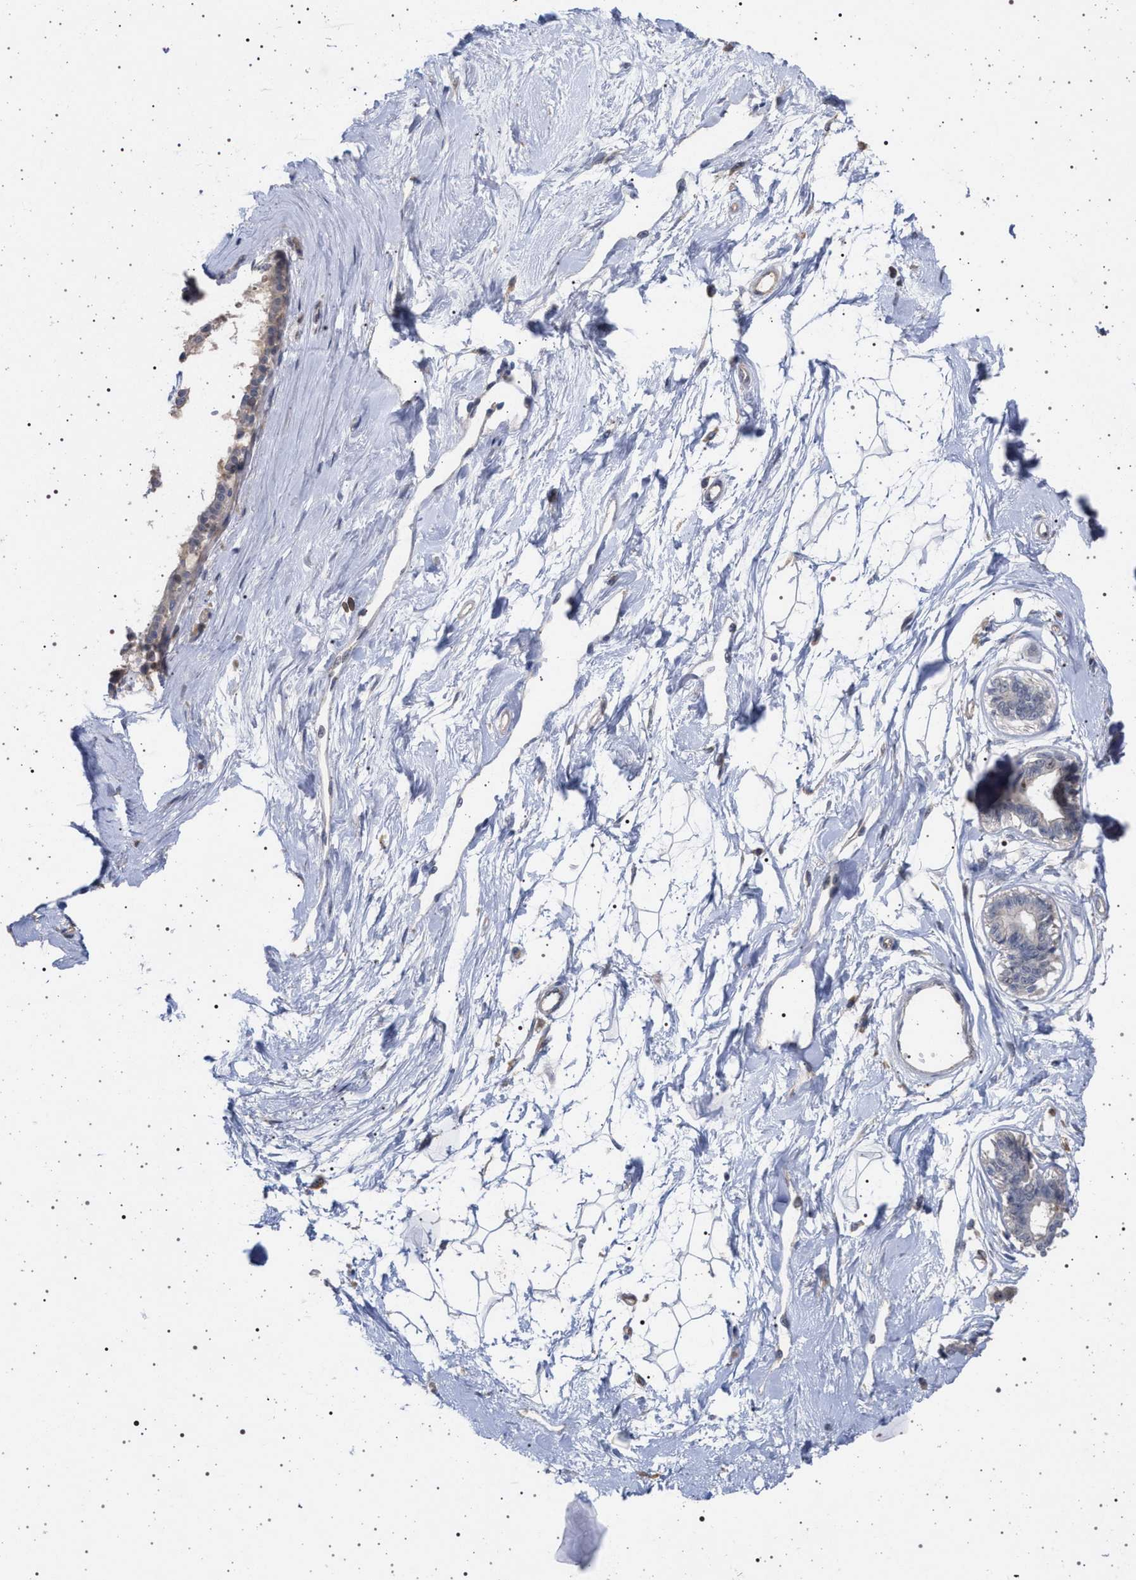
{"staining": {"intensity": "negative", "quantity": "none", "location": "none"}, "tissue": "breast", "cell_type": "Adipocytes", "image_type": "normal", "snomed": [{"axis": "morphology", "description": "Normal tissue, NOS"}, {"axis": "topography", "description": "Breast"}], "caption": "Image shows no protein expression in adipocytes of benign breast. (Immunohistochemistry, brightfield microscopy, high magnification).", "gene": "RBM48", "patient": {"sex": "female", "age": 45}}